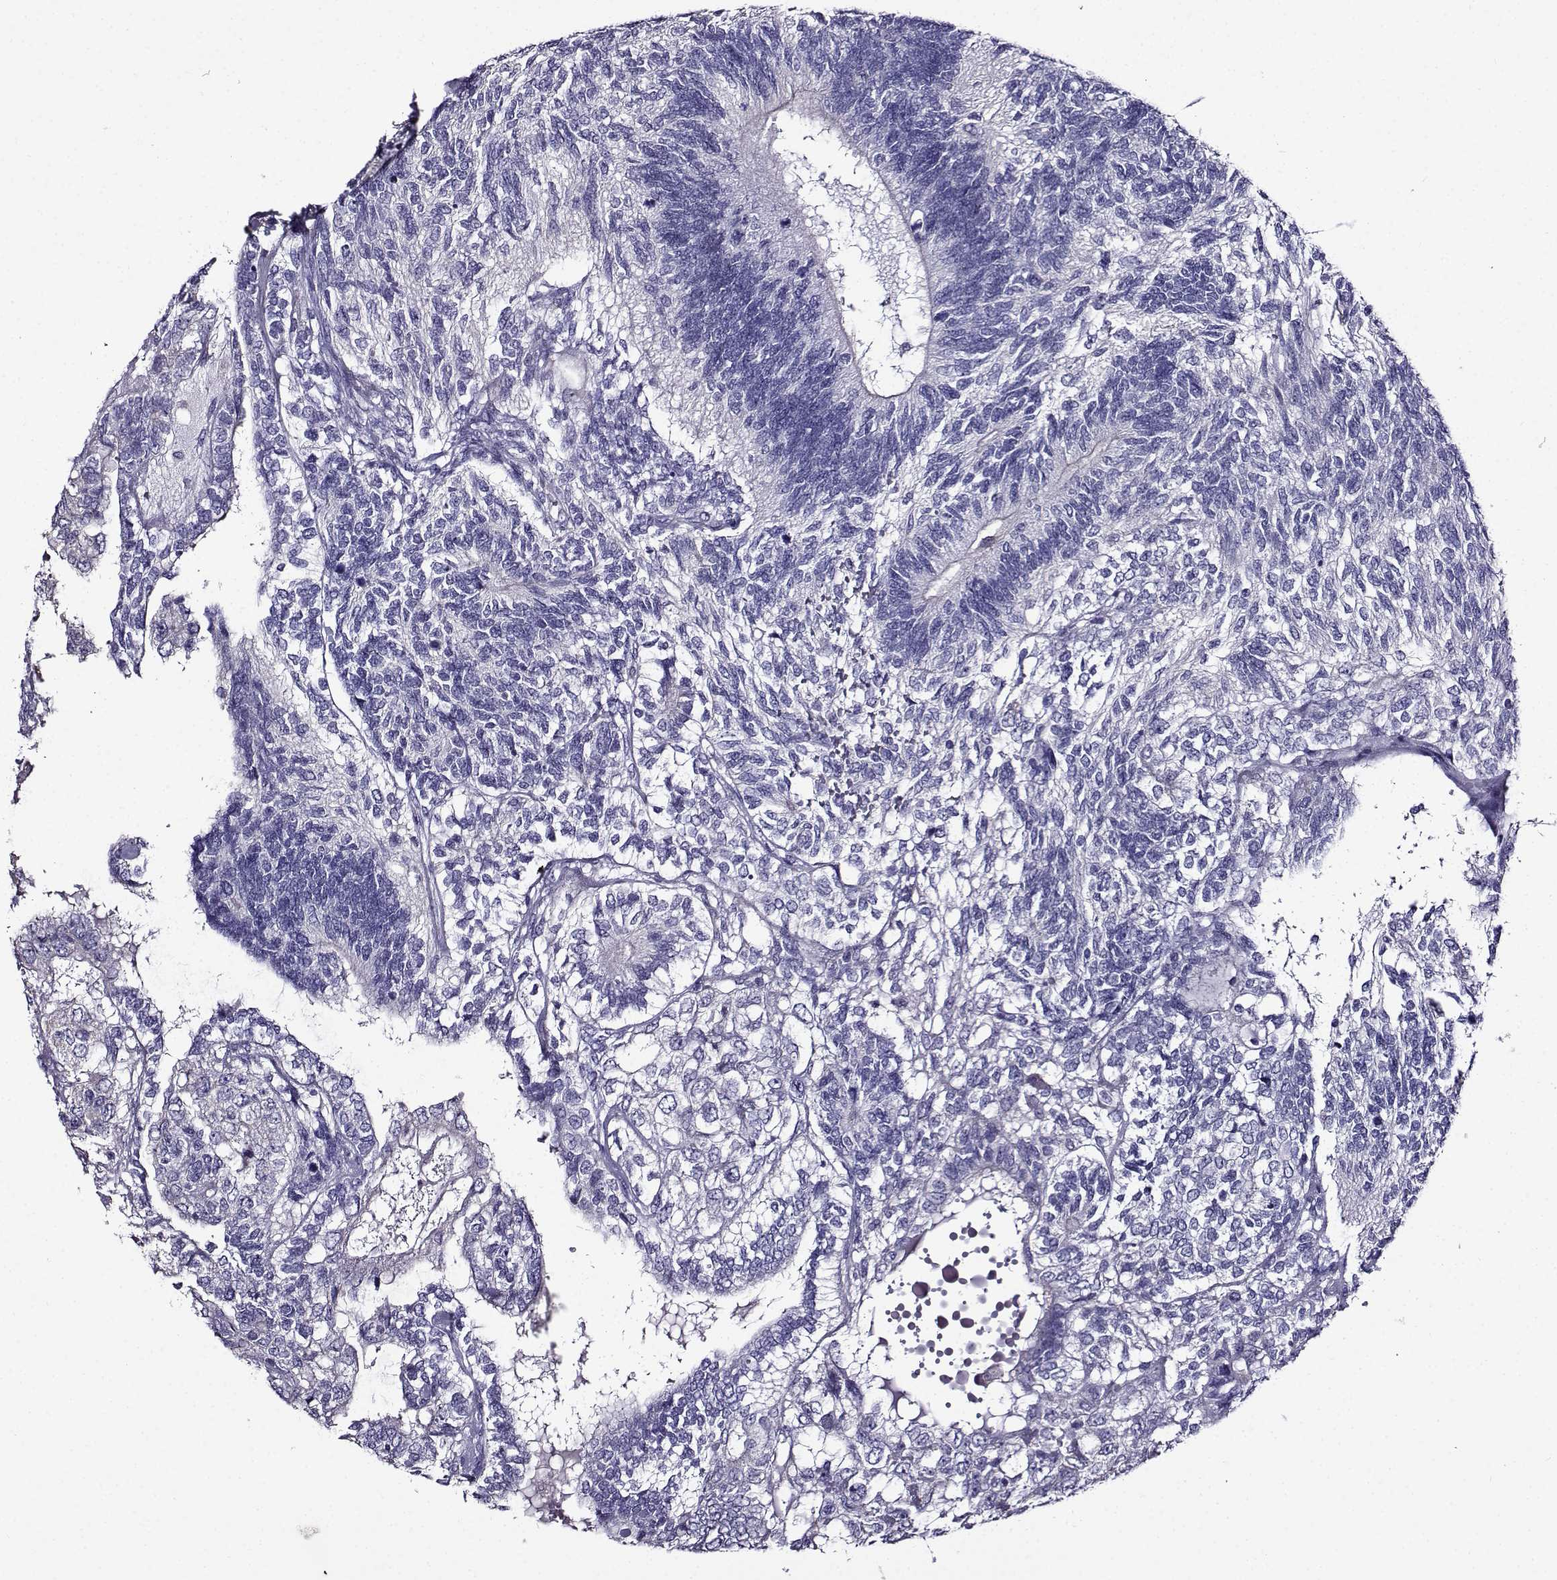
{"staining": {"intensity": "negative", "quantity": "none", "location": "none"}, "tissue": "testis cancer", "cell_type": "Tumor cells", "image_type": "cancer", "snomed": [{"axis": "morphology", "description": "Seminoma, NOS"}, {"axis": "morphology", "description": "Carcinoma, Embryonal, NOS"}, {"axis": "topography", "description": "Testis"}], "caption": "Immunohistochemistry histopathology image of neoplastic tissue: human testis embryonal carcinoma stained with DAB shows no significant protein expression in tumor cells. Nuclei are stained in blue.", "gene": "TMEM266", "patient": {"sex": "male", "age": 41}}